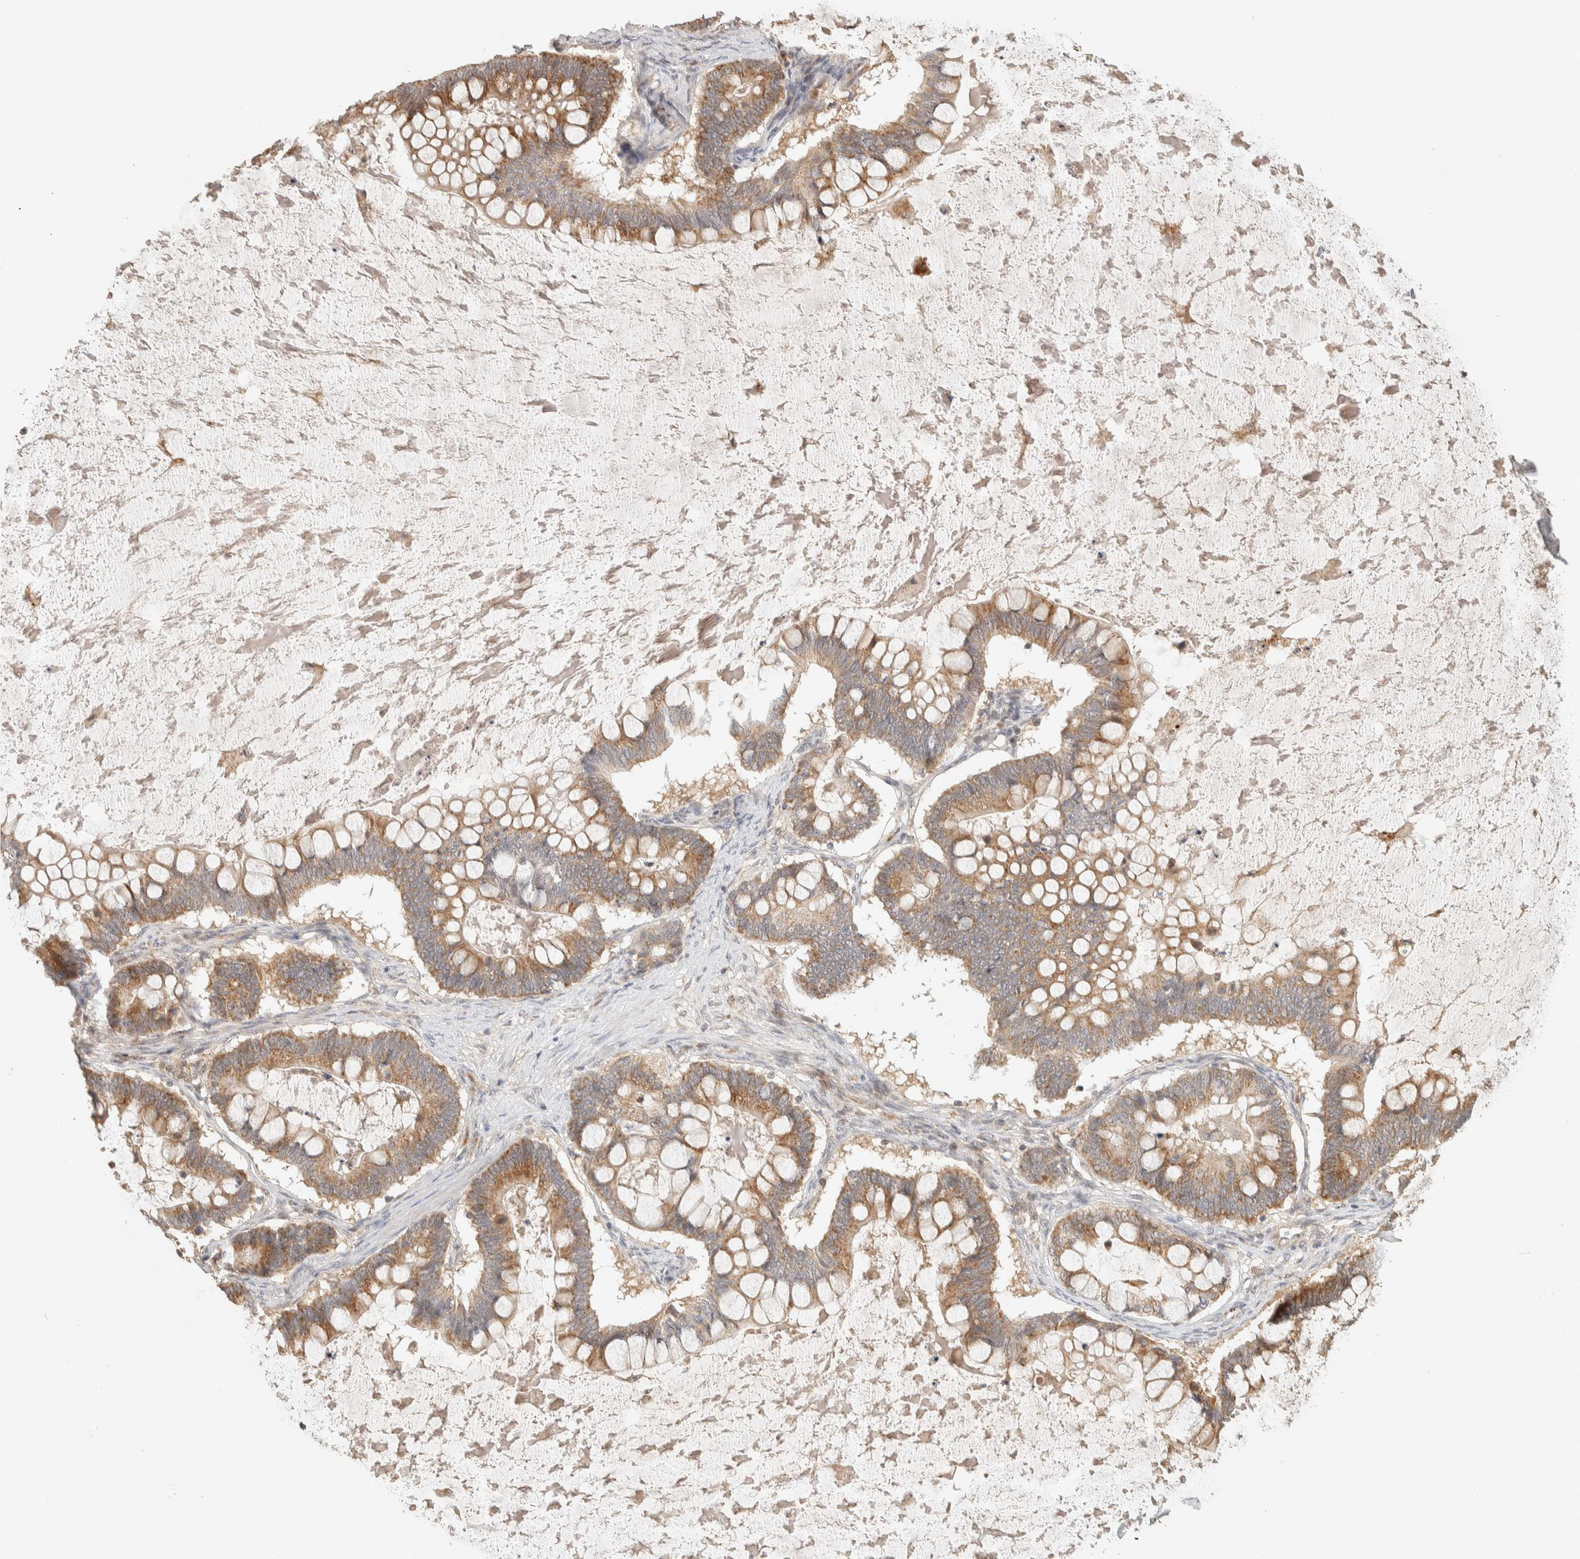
{"staining": {"intensity": "moderate", "quantity": ">75%", "location": "cytoplasmic/membranous"}, "tissue": "ovarian cancer", "cell_type": "Tumor cells", "image_type": "cancer", "snomed": [{"axis": "morphology", "description": "Cystadenocarcinoma, mucinous, NOS"}, {"axis": "topography", "description": "Ovary"}], "caption": "Ovarian cancer stained with a protein marker displays moderate staining in tumor cells.", "gene": "ITPA", "patient": {"sex": "female", "age": 61}}